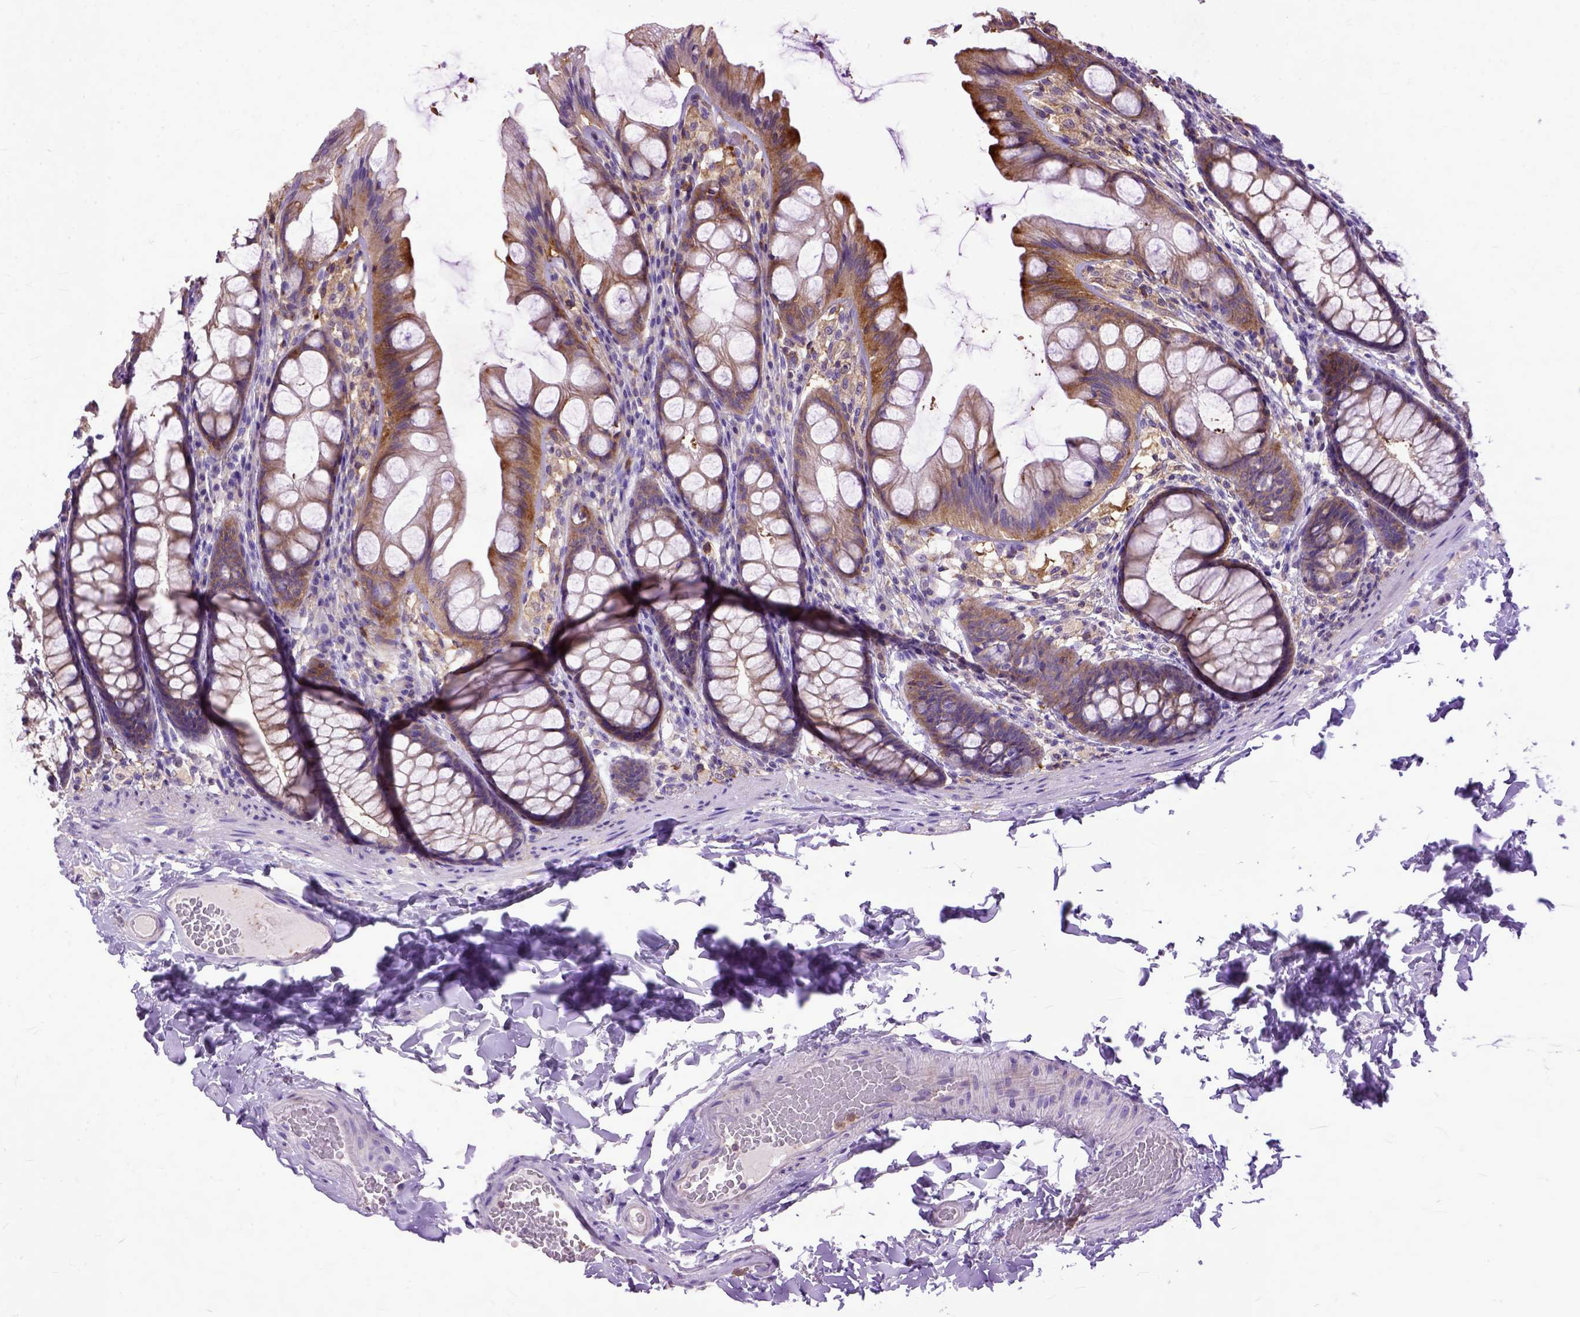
{"staining": {"intensity": "negative", "quantity": "none", "location": "none"}, "tissue": "colon", "cell_type": "Endothelial cells", "image_type": "normal", "snomed": [{"axis": "morphology", "description": "Normal tissue, NOS"}, {"axis": "topography", "description": "Colon"}], "caption": "This is a micrograph of IHC staining of normal colon, which shows no positivity in endothelial cells. (Immunohistochemistry (ihc), brightfield microscopy, high magnification).", "gene": "NAMPT", "patient": {"sex": "male", "age": 47}}